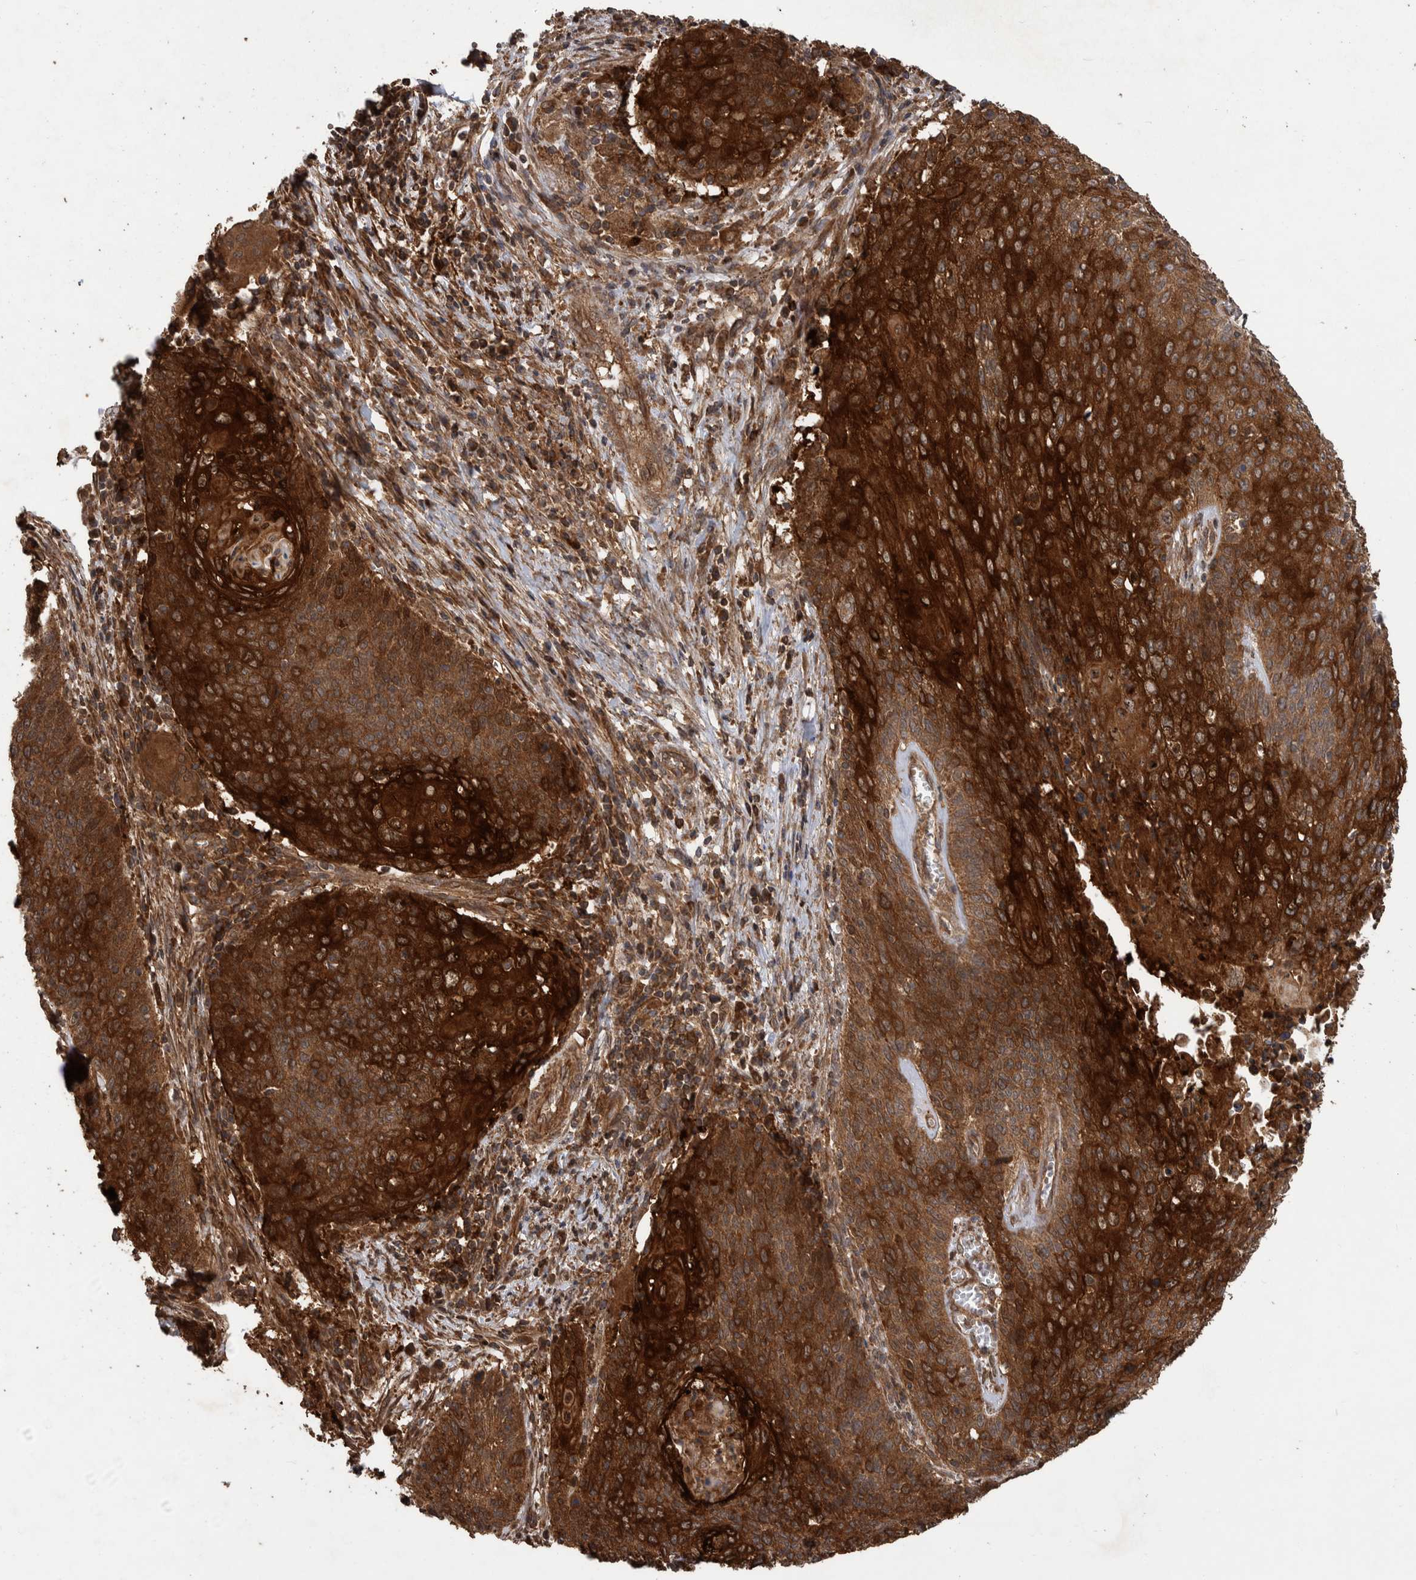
{"staining": {"intensity": "strong", "quantity": ">75%", "location": "cytoplasmic/membranous"}, "tissue": "cervical cancer", "cell_type": "Tumor cells", "image_type": "cancer", "snomed": [{"axis": "morphology", "description": "Squamous cell carcinoma, NOS"}, {"axis": "topography", "description": "Cervix"}], "caption": "An IHC histopathology image of tumor tissue is shown. Protein staining in brown shows strong cytoplasmic/membranous positivity in cervical cancer within tumor cells. (IHC, brightfield microscopy, high magnification).", "gene": "TRIM16", "patient": {"sex": "female", "age": 39}}